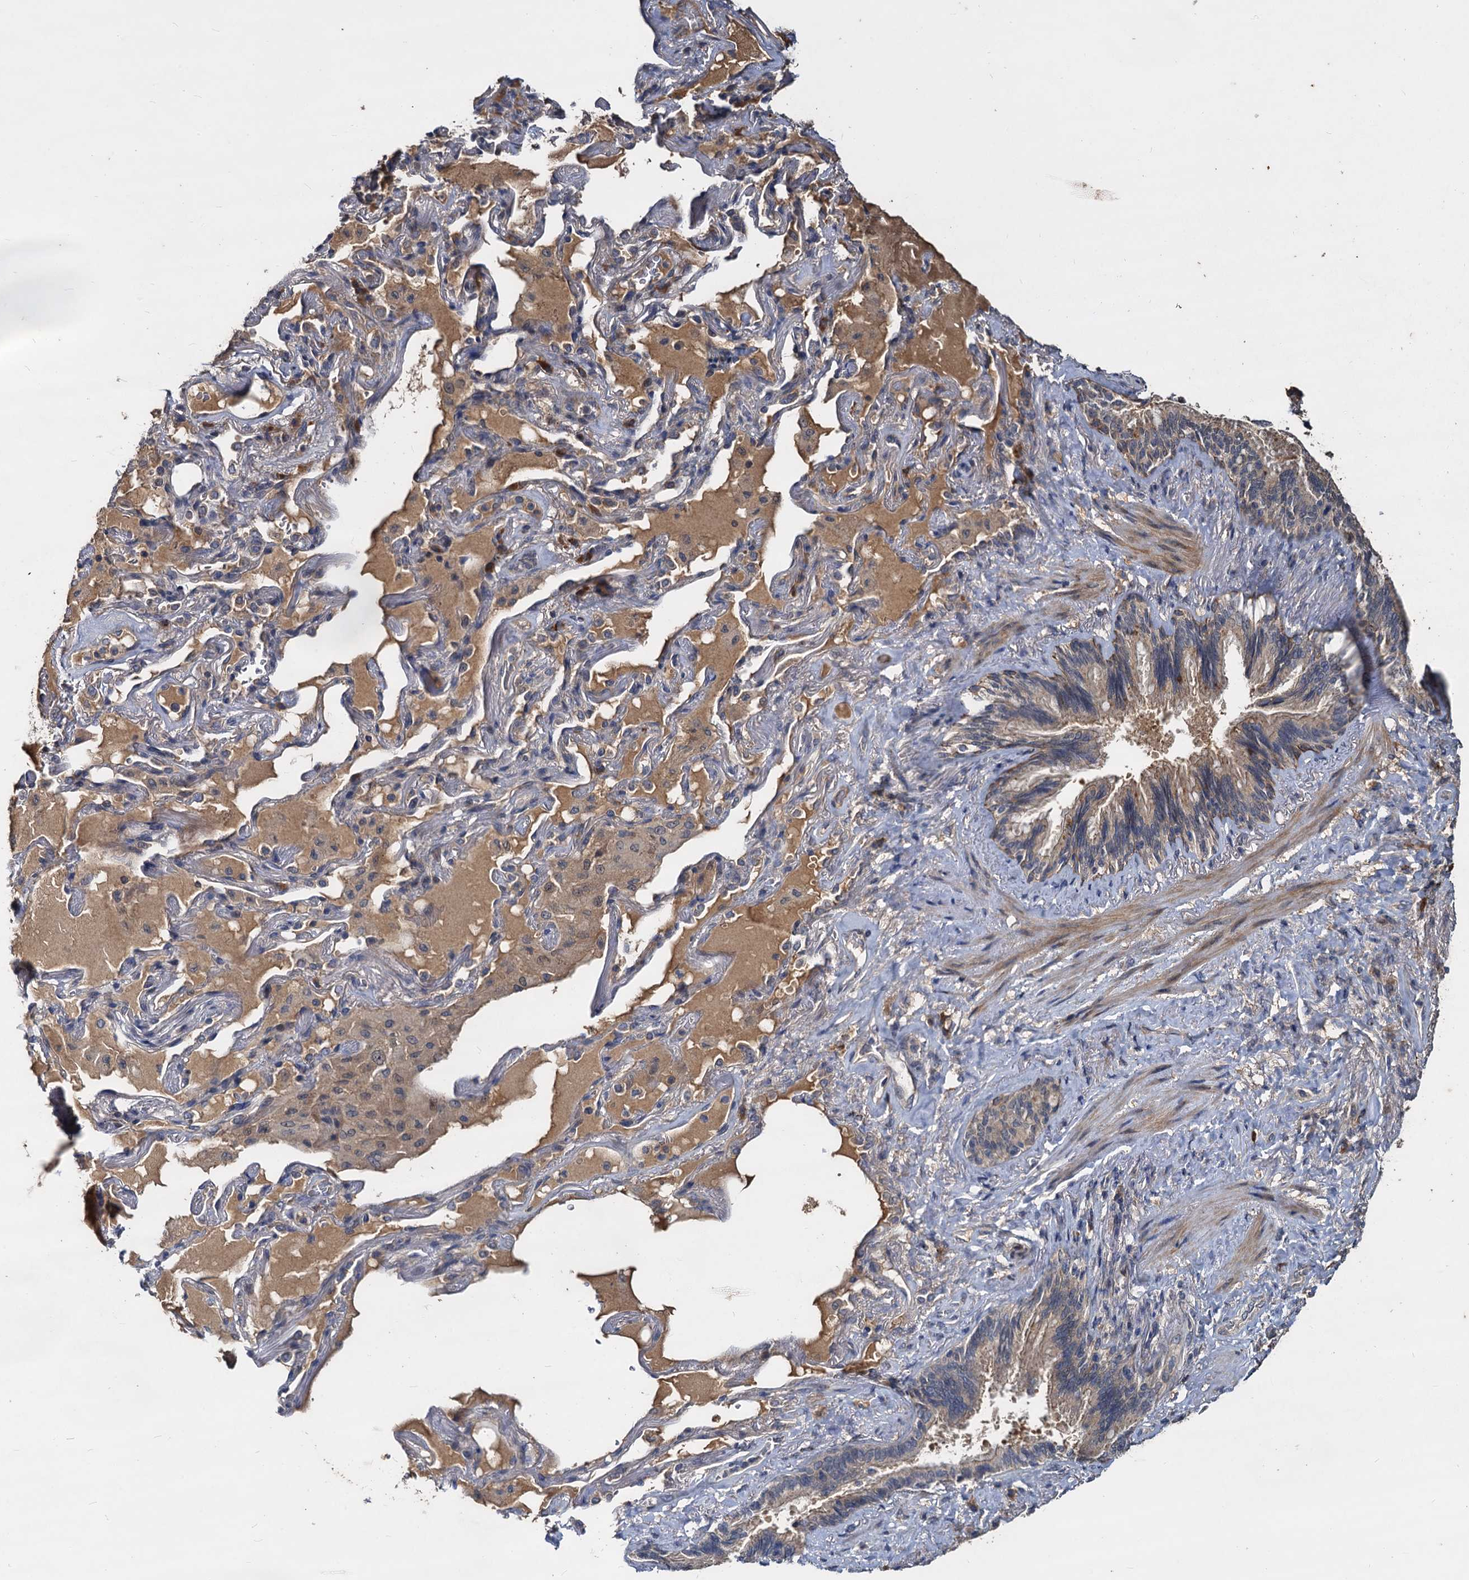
{"staining": {"intensity": "moderate", "quantity": ">75%", "location": "cytoplasmic/membranous"}, "tissue": "lung cancer", "cell_type": "Tumor cells", "image_type": "cancer", "snomed": [{"axis": "morphology", "description": "Adenocarcinoma, NOS"}, {"axis": "topography", "description": "Lung"}], "caption": "This is an image of immunohistochemistry (IHC) staining of adenocarcinoma (lung), which shows moderate positivity in the cytoplasmic/membranous of tumor cells.", "gene": "CCDC184", "patient": {"sex": "female", "age": 69}}